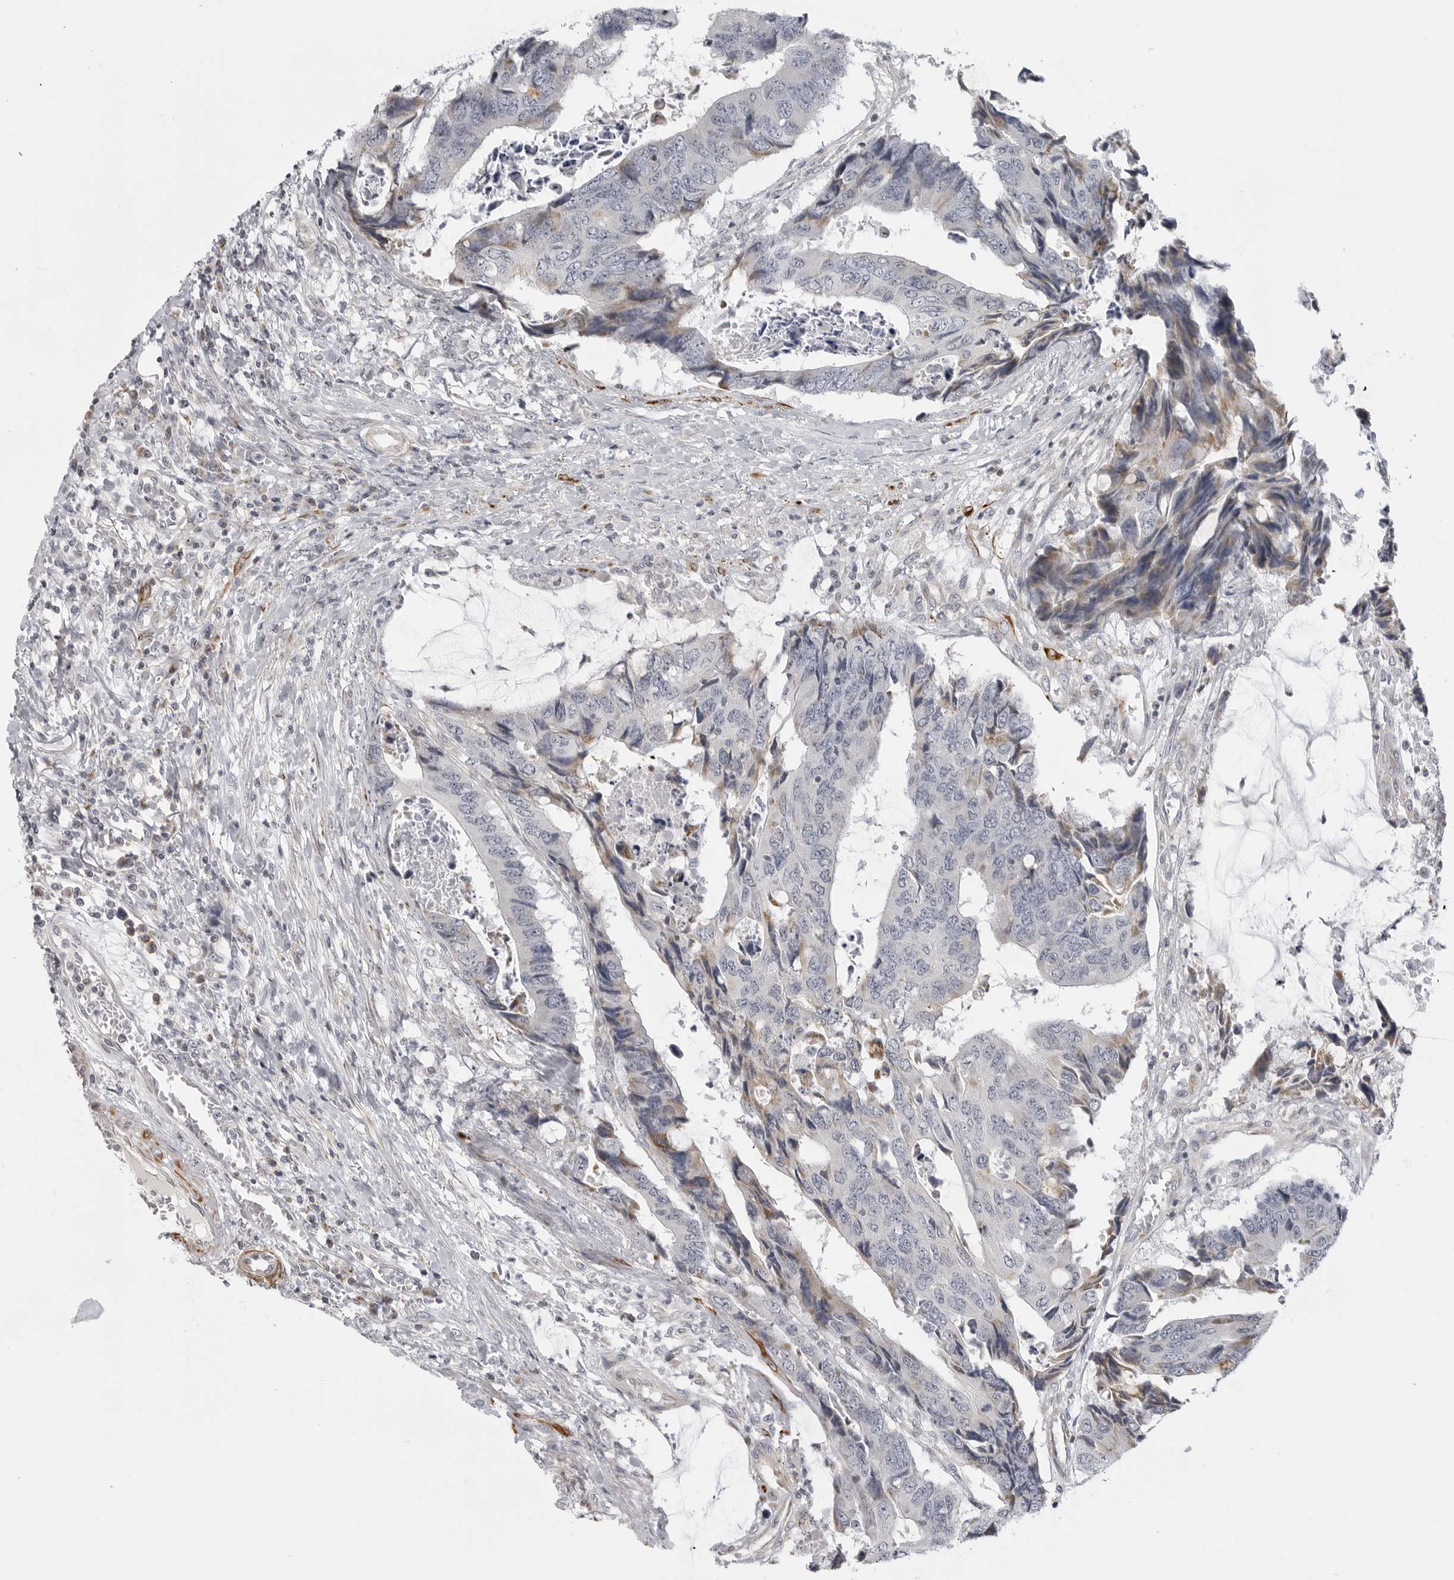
{"staining": {"intensity": "weak", "quantity": "<25%", "location": "cytoplasmic/membranous"}, "tissue": "colorectal cancer", "cell_type": "Tumor cells", "image_type": "cancer", "snomed": [{"axis": "morphology", "description": "Adenocarcinoma, NOS"}, {"axis": "topography", "description": "Rectum"}], "caption": "Micrograph shows no protein staining in tumor cells of colorectal cancer (adenocarcinoma) tissue.", "gene": "MAP7D1", "patient": {"sex": "male", "age": 84}}